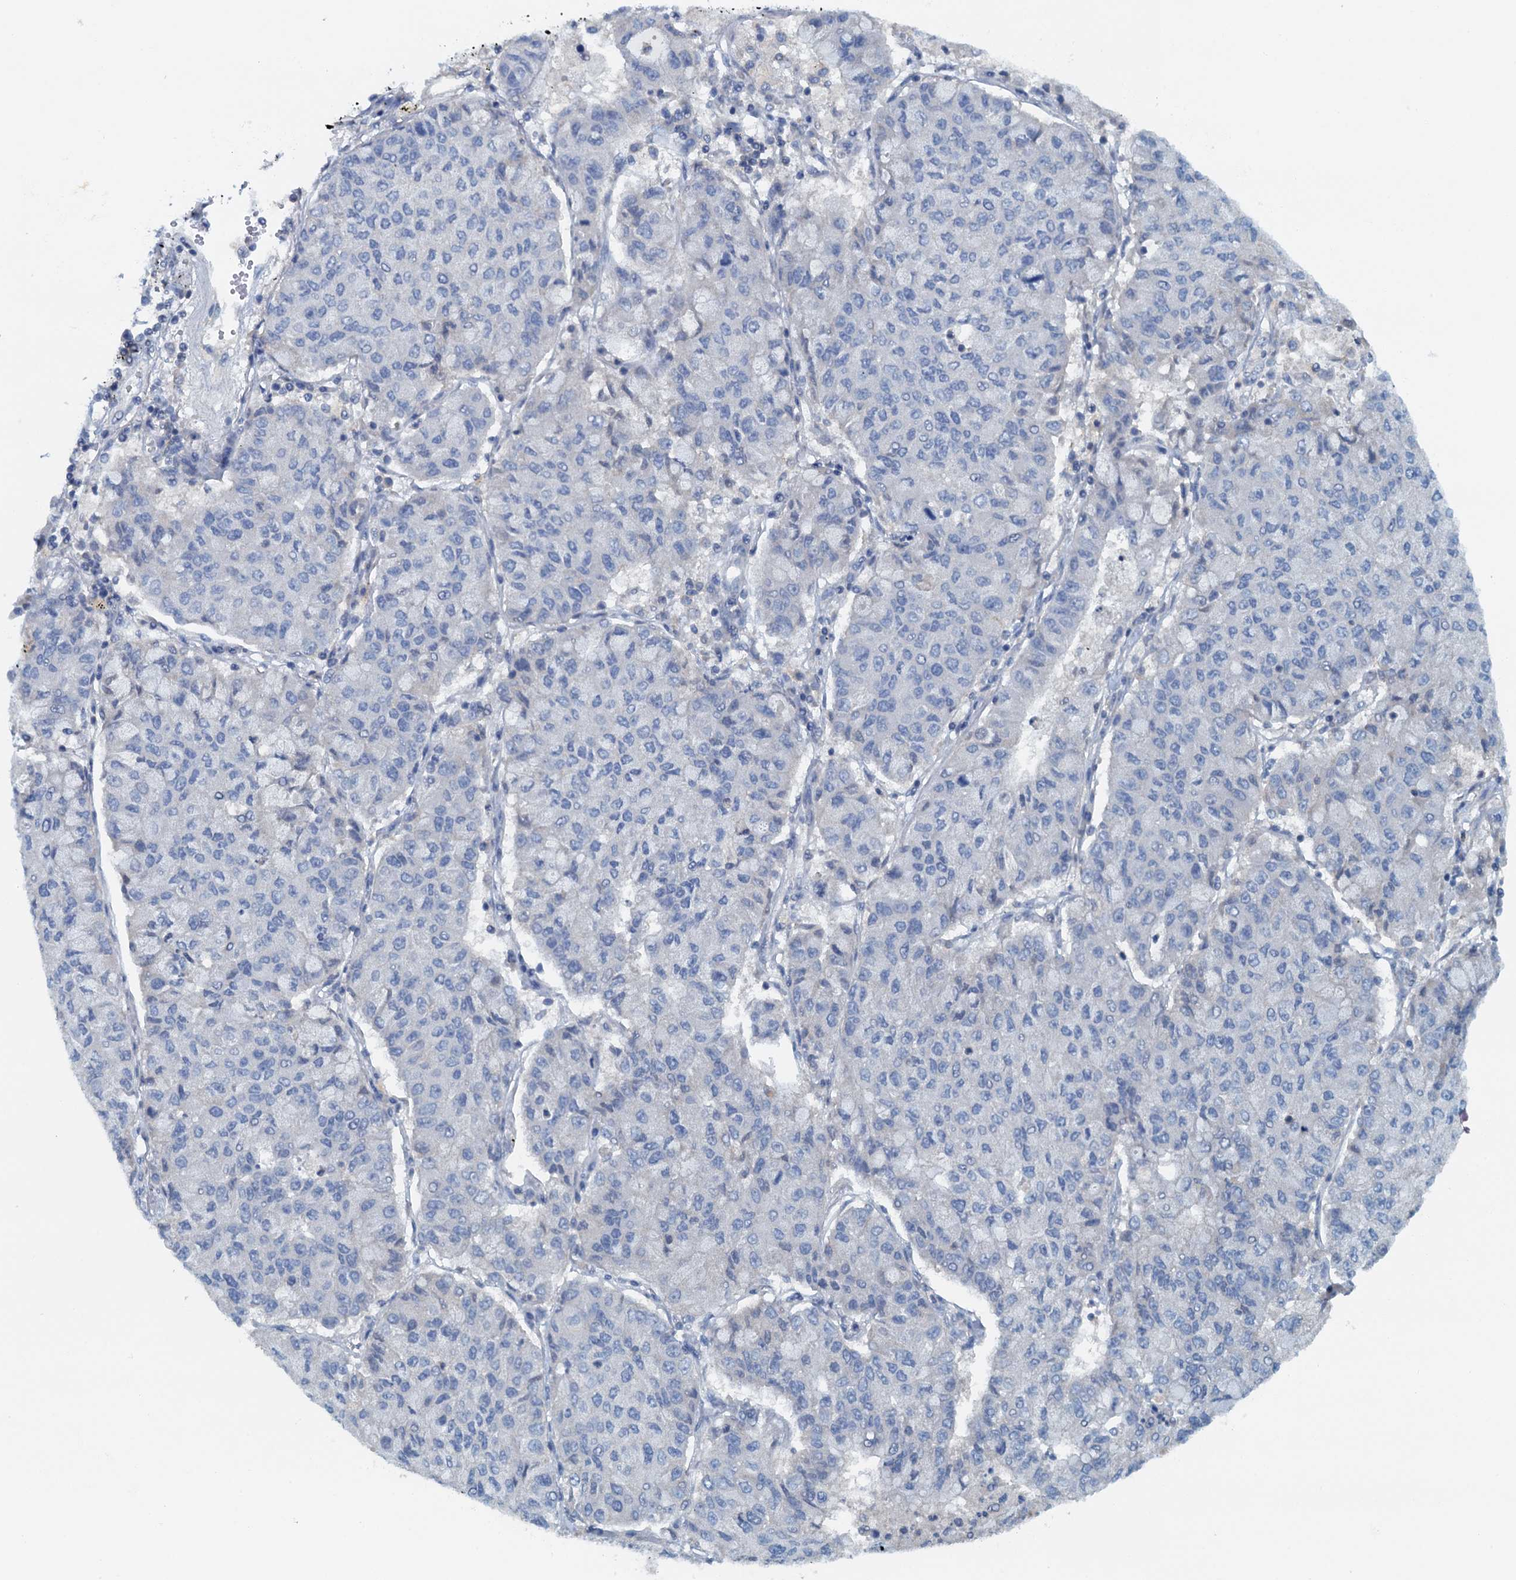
{"staining": {"intensity": "negative", "quantity": "none", "location": "none"}, "tissue": "lung cancer", "cell_type": "Tumor cells", "image_type": "cancer", "snomed": [{"axis": "morphology", "description": "Squamous cell carcinoma, NOS"}, {"axis": "topography", "description": "Lung"}], "caption": "High magnification brightfield microscopy of lung squamous cell carcinoma stained with DAB (3,3'-diaminobenzidine) (brown) and counterstained with hematoxylin (blue): tumor cells show no significant positivity.", "gene": "THAP10", "patient": {"sex": "male", "age": 74}}